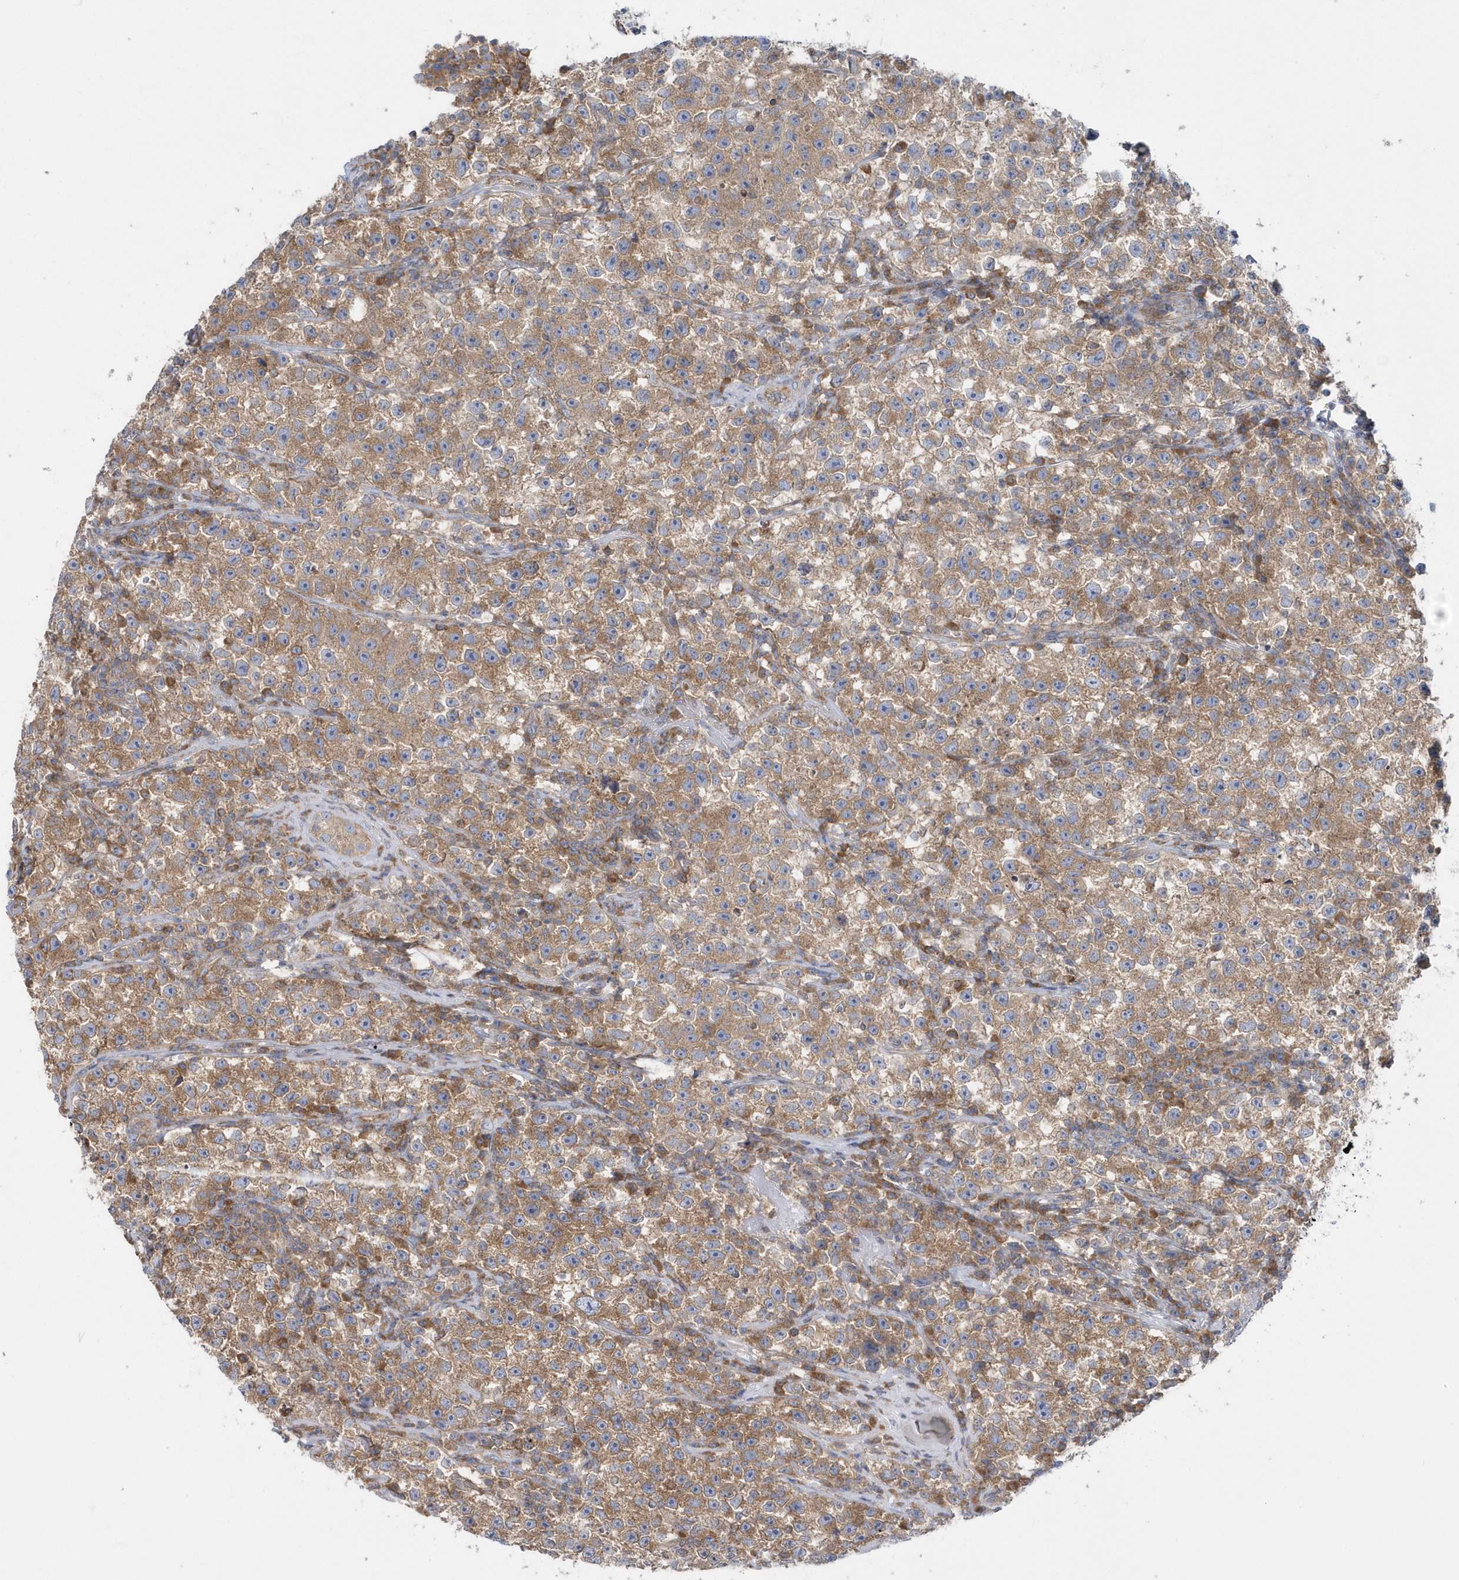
{"staining": {"intensity": "moderate", "quantity": ">75%", "location": "cytoplasmic/membranous"}, "tissue": "testis cancer", "cell_type": "Tumor cells", "image_type": "cancer", "snomed": [{"axis": "morphology", "description": "Seminoma, NOS"}, {"axis": "topography", "description": "Testis"}], "caption": "Human seminoma (testis) stained with a protein marker demonstrates moderate staining in tumor cells.", "gene": "EIF3C", "patient": {"sex": "male", "age": 22}}